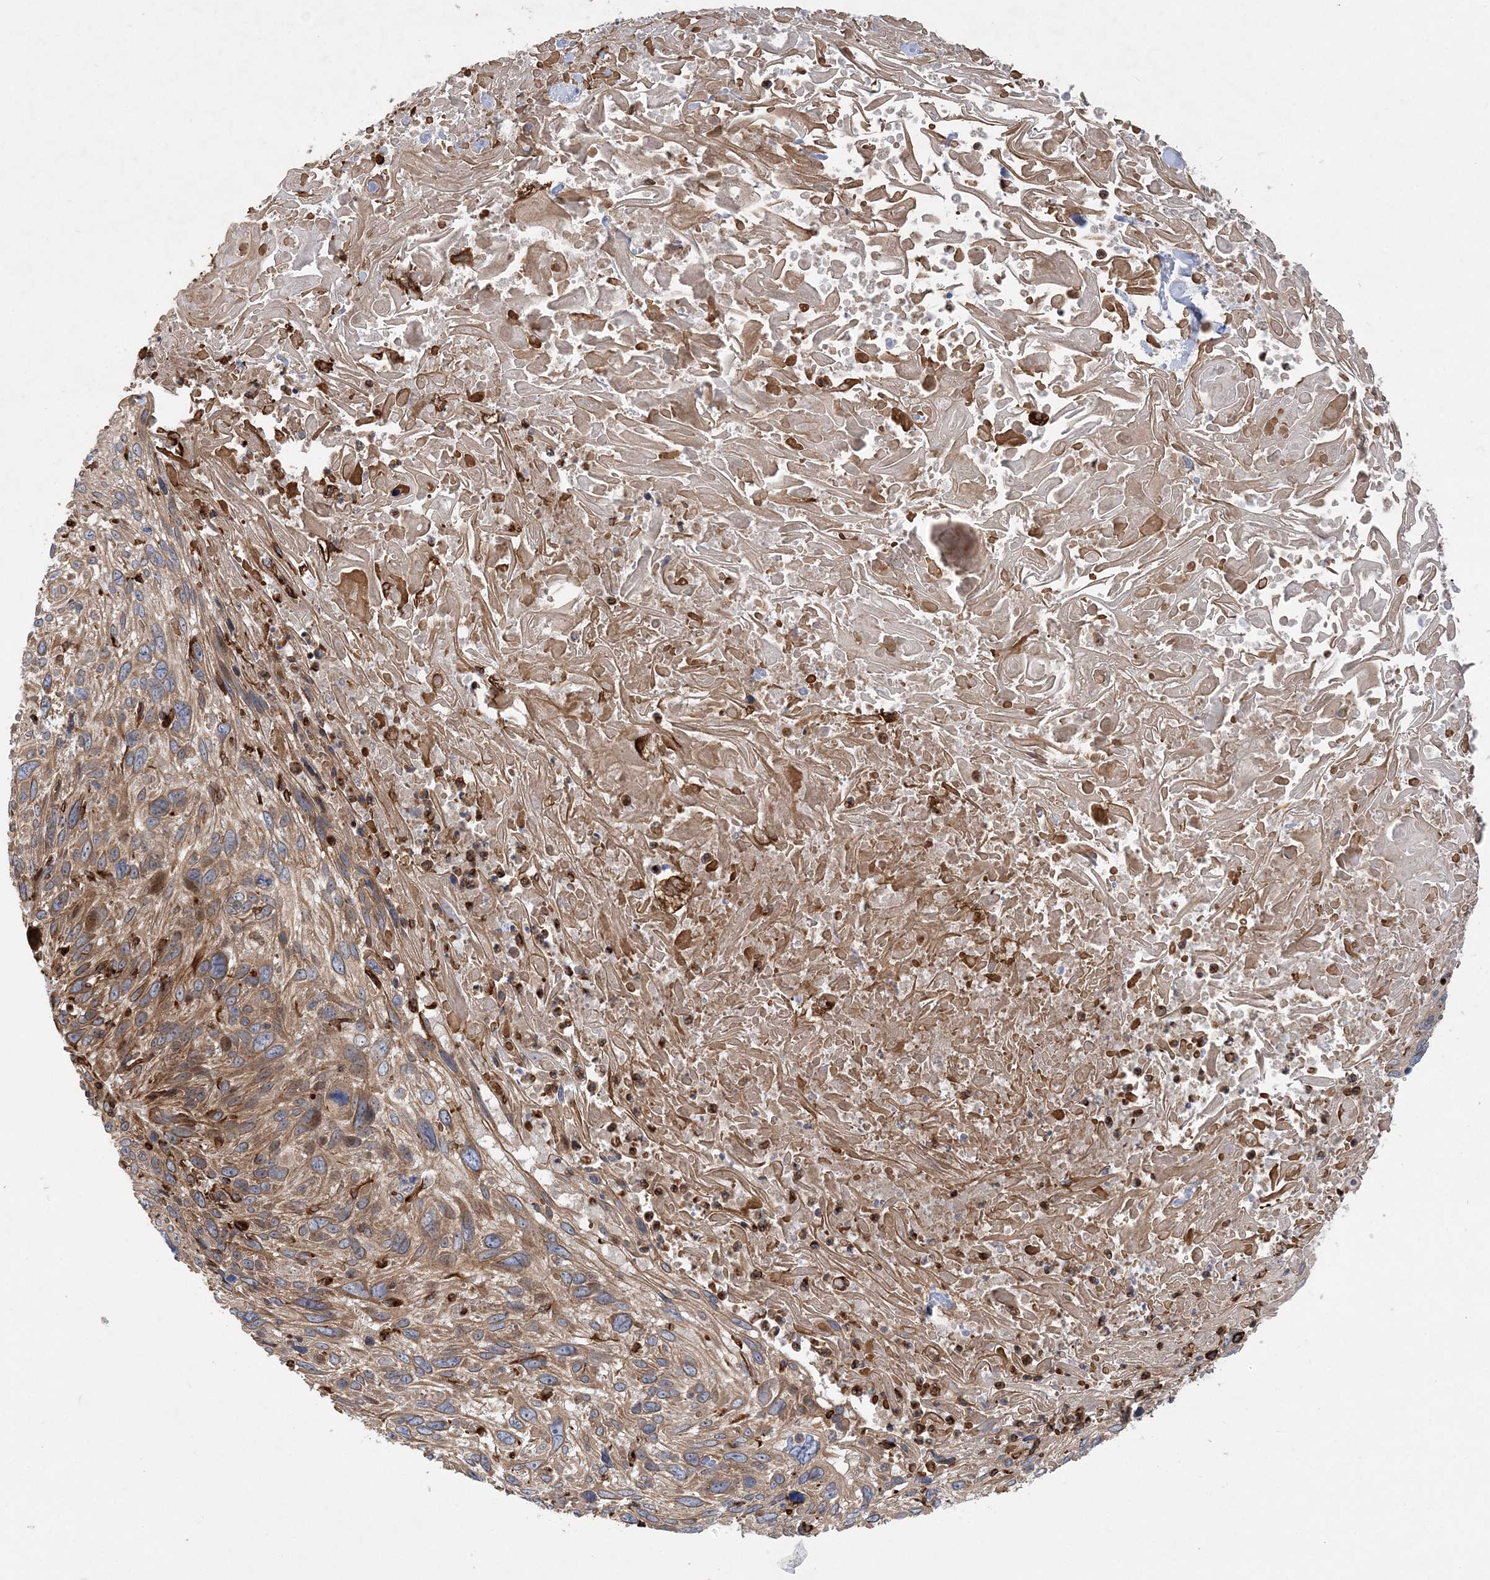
{"staining": {"intensity": "moderate", "quantity": ">75%", "location": "cytoplasmic/membranous"}, "tissue": "cervical cancer", "cell_type": "Tumor cells", "image_type": "cancer", "snomed": [{"axis": "morphology", "description": "Squamous cell carcinoma, NOS"}, {"axis": "topography", "description": "Cervix"}], "caption": "IHC image of cervical cancer stained for a protein (brown), which demonstrates medium levels of moderate cytoplasmic/membranous expression in approximately >75% of tumor cells.", "gene": "FAM114A2", "patient": {"sex": "female", "age": 51}}